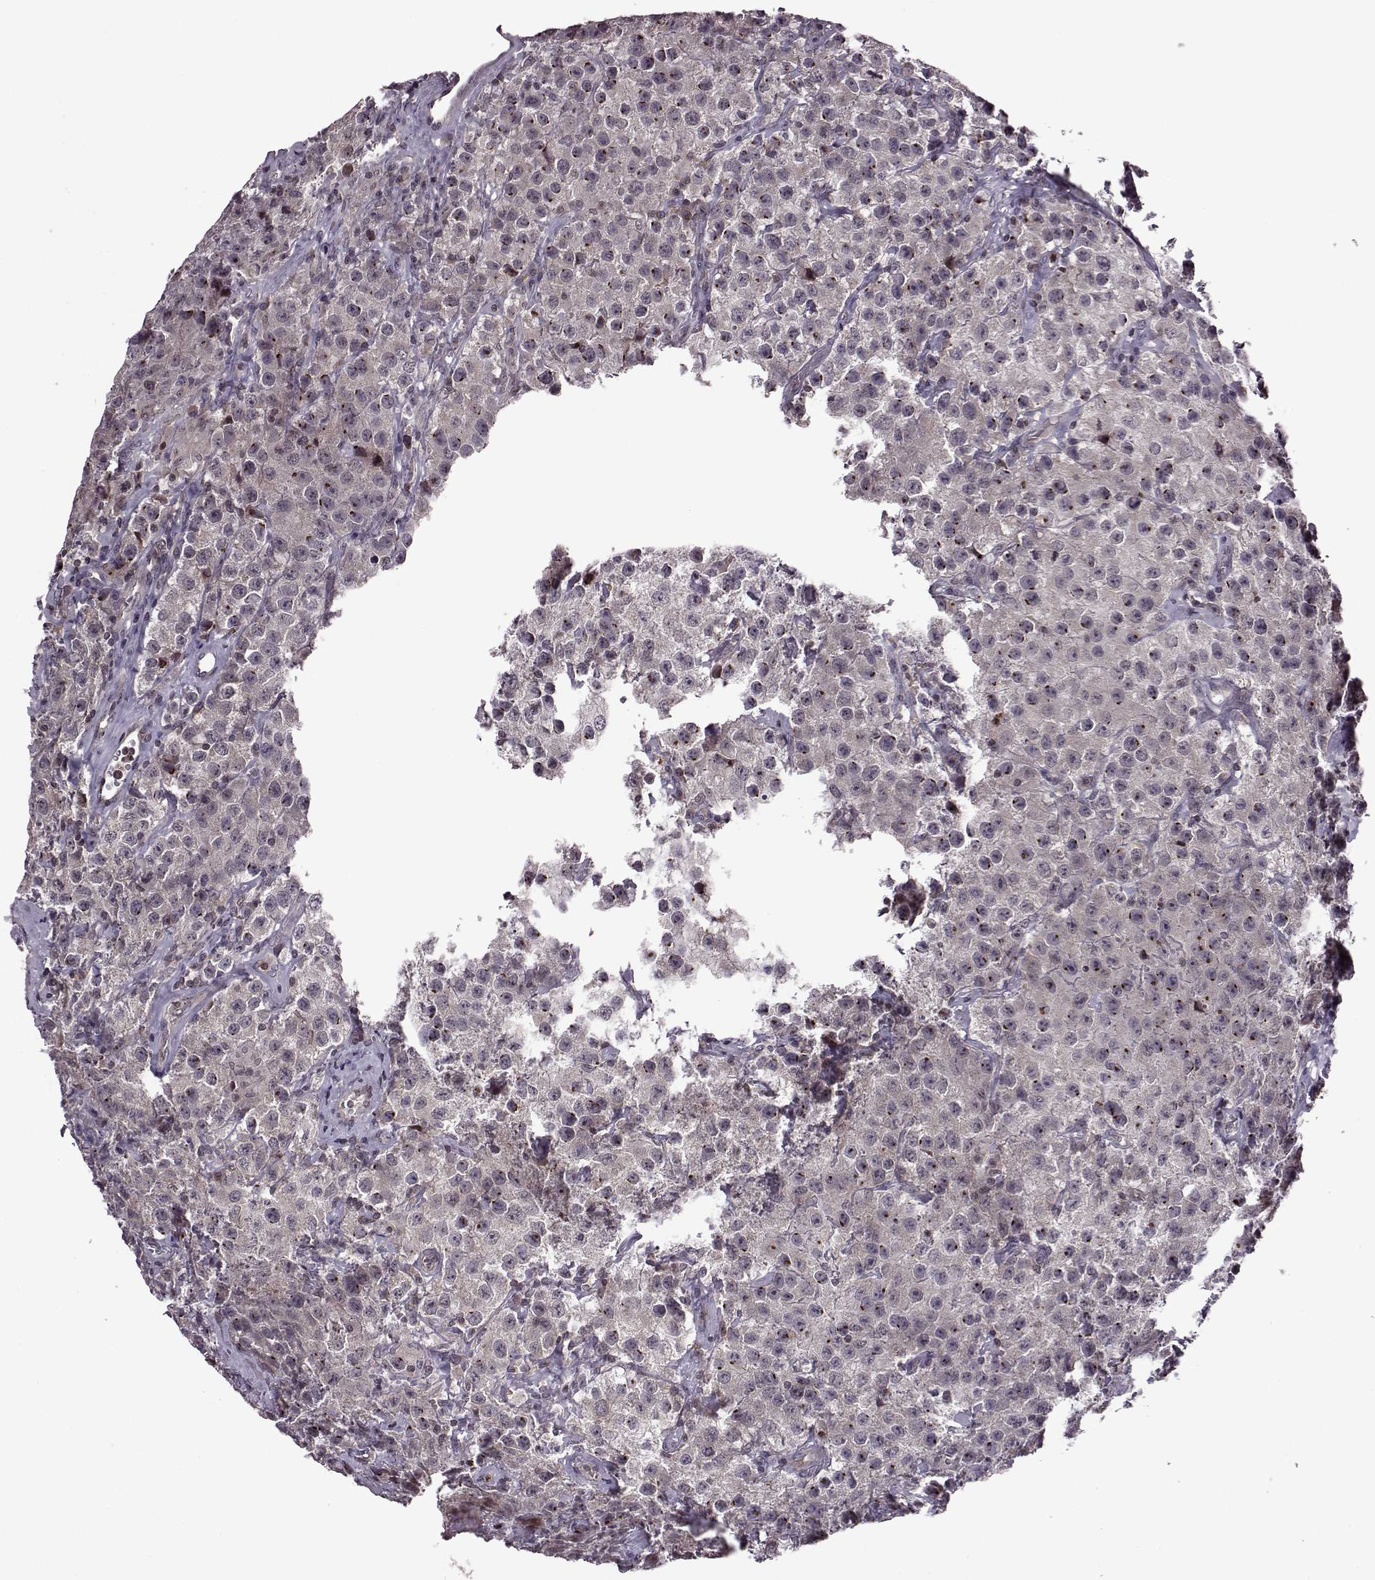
{"staining": {"intensity": "negative", "quantity": "none", "location": "none"}, "tissue": "testis cancer", "cell_type": "Tumor cells", "image_type": "cancer", "snomed": [{"axis": "morphology", "description": "Seminoma, NOS"}, {"axis": "topography", "description": "Testis"}], "caption": "An IHC image of testis cancer (seminoma) is shown. There is no staining in tumor cells of testis cancer (seminoma).", "gene": "TRMU", "patient": {"sex": "male", "age": 52}}